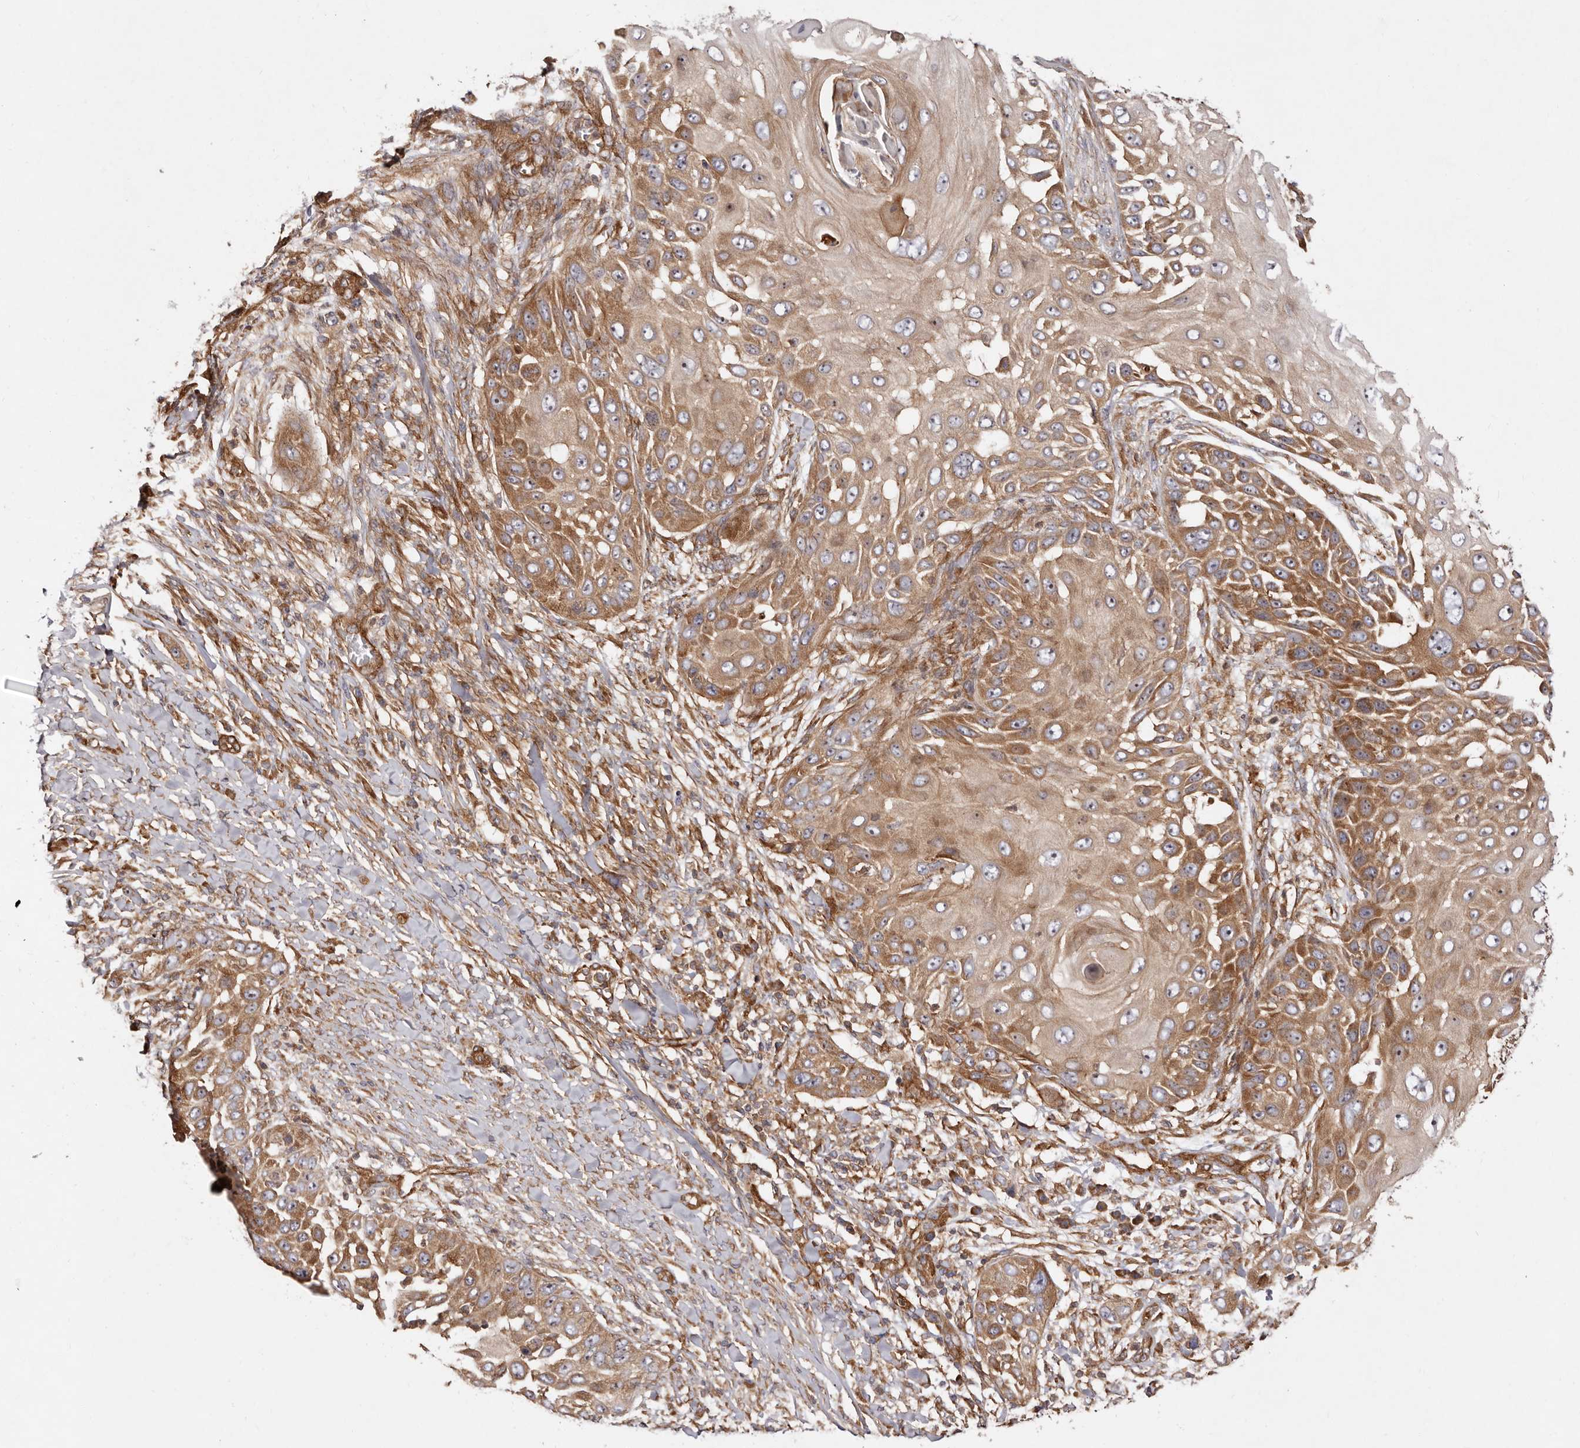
{"staining": {"intensity": "moderate", "quantity": ">75%", "location": "cytoplasmic/membranous"}, "tissue": "skin cancer", "cell_type": "Tumor cells", "image_type": "cancer", "snomed": [{"axis": "morphology", "description": "Squamous cell carcinoma, NOS"}, {"axis": "topography", "description": "Skin"}], "caption": "Squamous cell carcinoma (skin) was stained to show a protein in brown. There is medium levels of moderate cytoplasmic/membranous staining in about >75% of tumor cells.", "gene": "RPS6", "patient": {"sex": "female", "age": 44}}